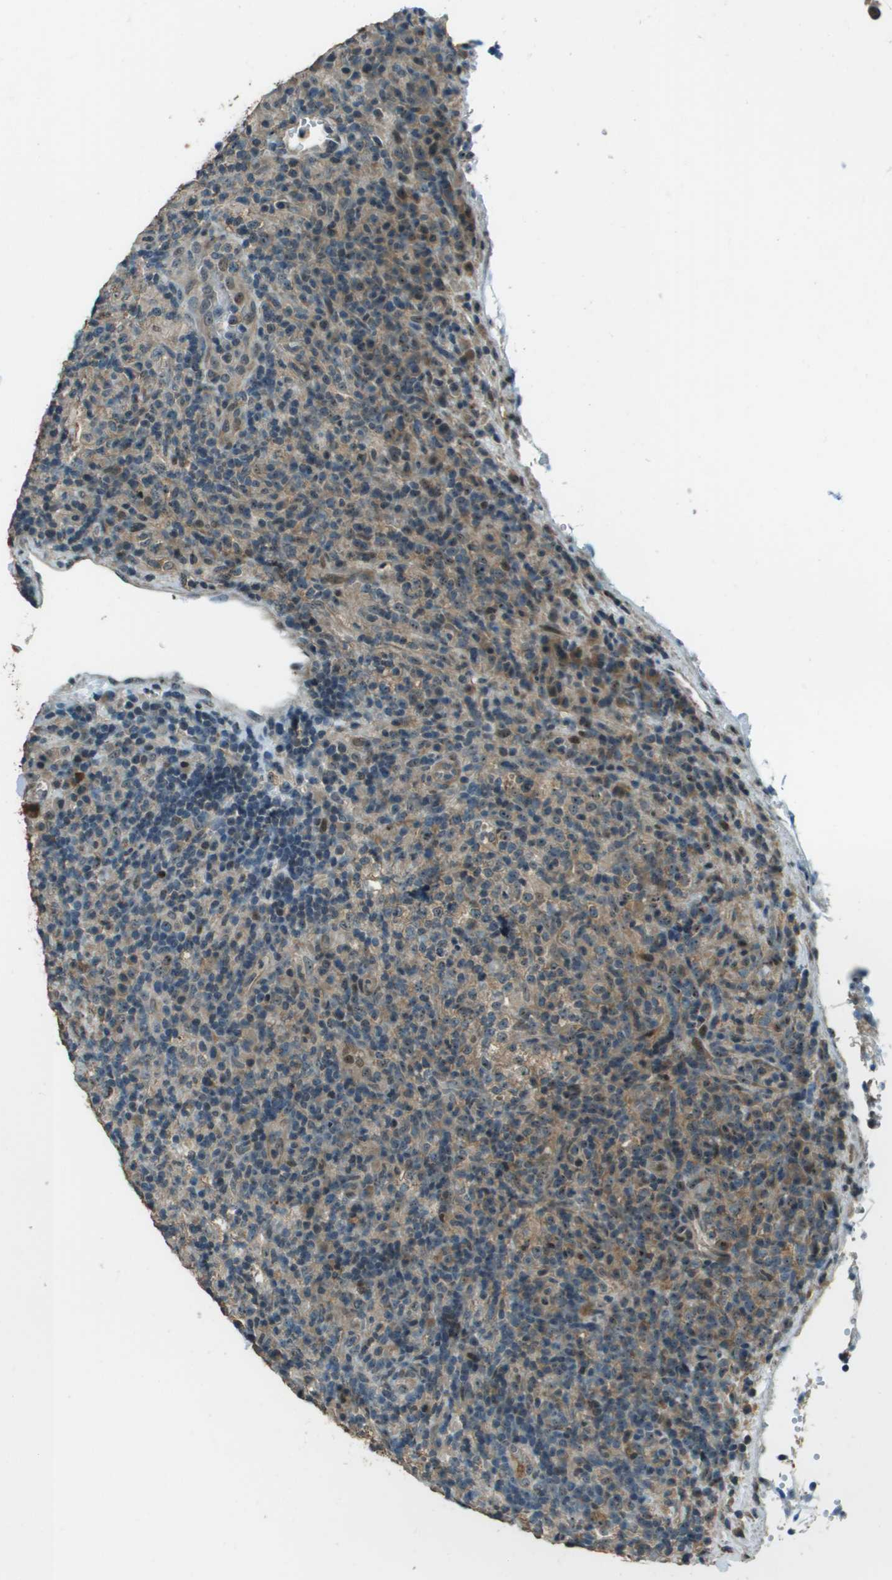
{"staining": {"intensity": "weak", "quantity": ">75%", "location": "cytoplasmic/membranous"}, "tissue": "lymphoma", "cell_type": "Tumor cells", "image_type": "cancer", "snomed": [{"axis": "morphology", "description": "Malignant lymphoma, non-Hodgkin's type, High grade"}, {"axis": "topography", "description": "Lymph node"}], "caption": "Lymphoma stained for a protein (brown) displays weak cytoplasmic/membranous positive positivity in about >75% of tumor cells.", "gene": "SDC3", "patient": {"sex": "female", "age": 76}}